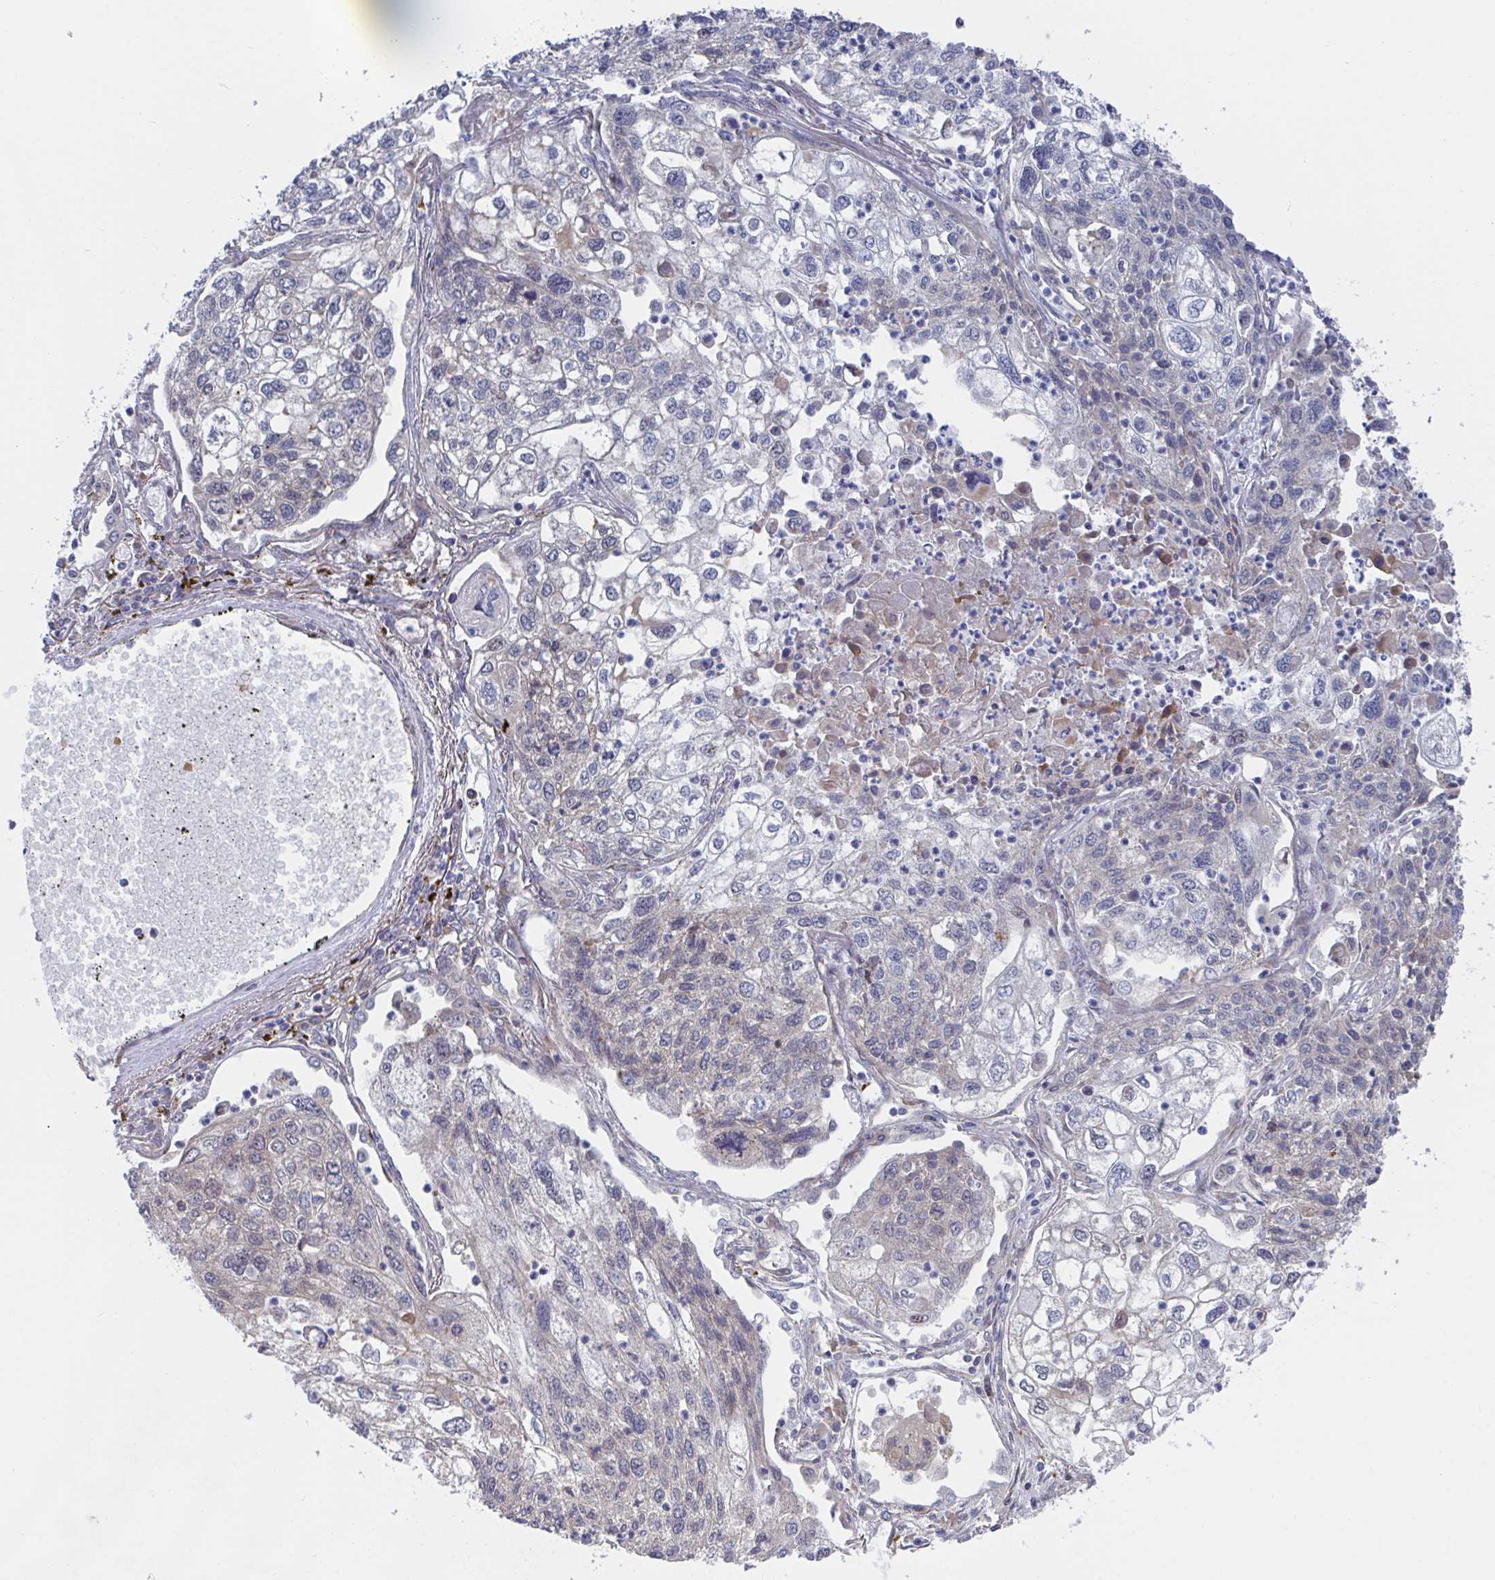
{"staining": {"intensity": "negative", "quantity": "none", "location": "none"}, "tissue": "lung cancer", "cell_type": "Tumor cells", "image_type": "cancer", "snomed": [{"axis": "morphology", "description": "Squamous cell carcinoma, NOS"}, {"axis": "topography", "description": "Lung"}], "caption": "This is an immunohistochemistry (IHC) photomicrograph of lung cancer (squamous cell carcinoma). There is no expression in tumor cells.", "gene": "FJX1", "patient": {"sex": "male", "age": 74}}